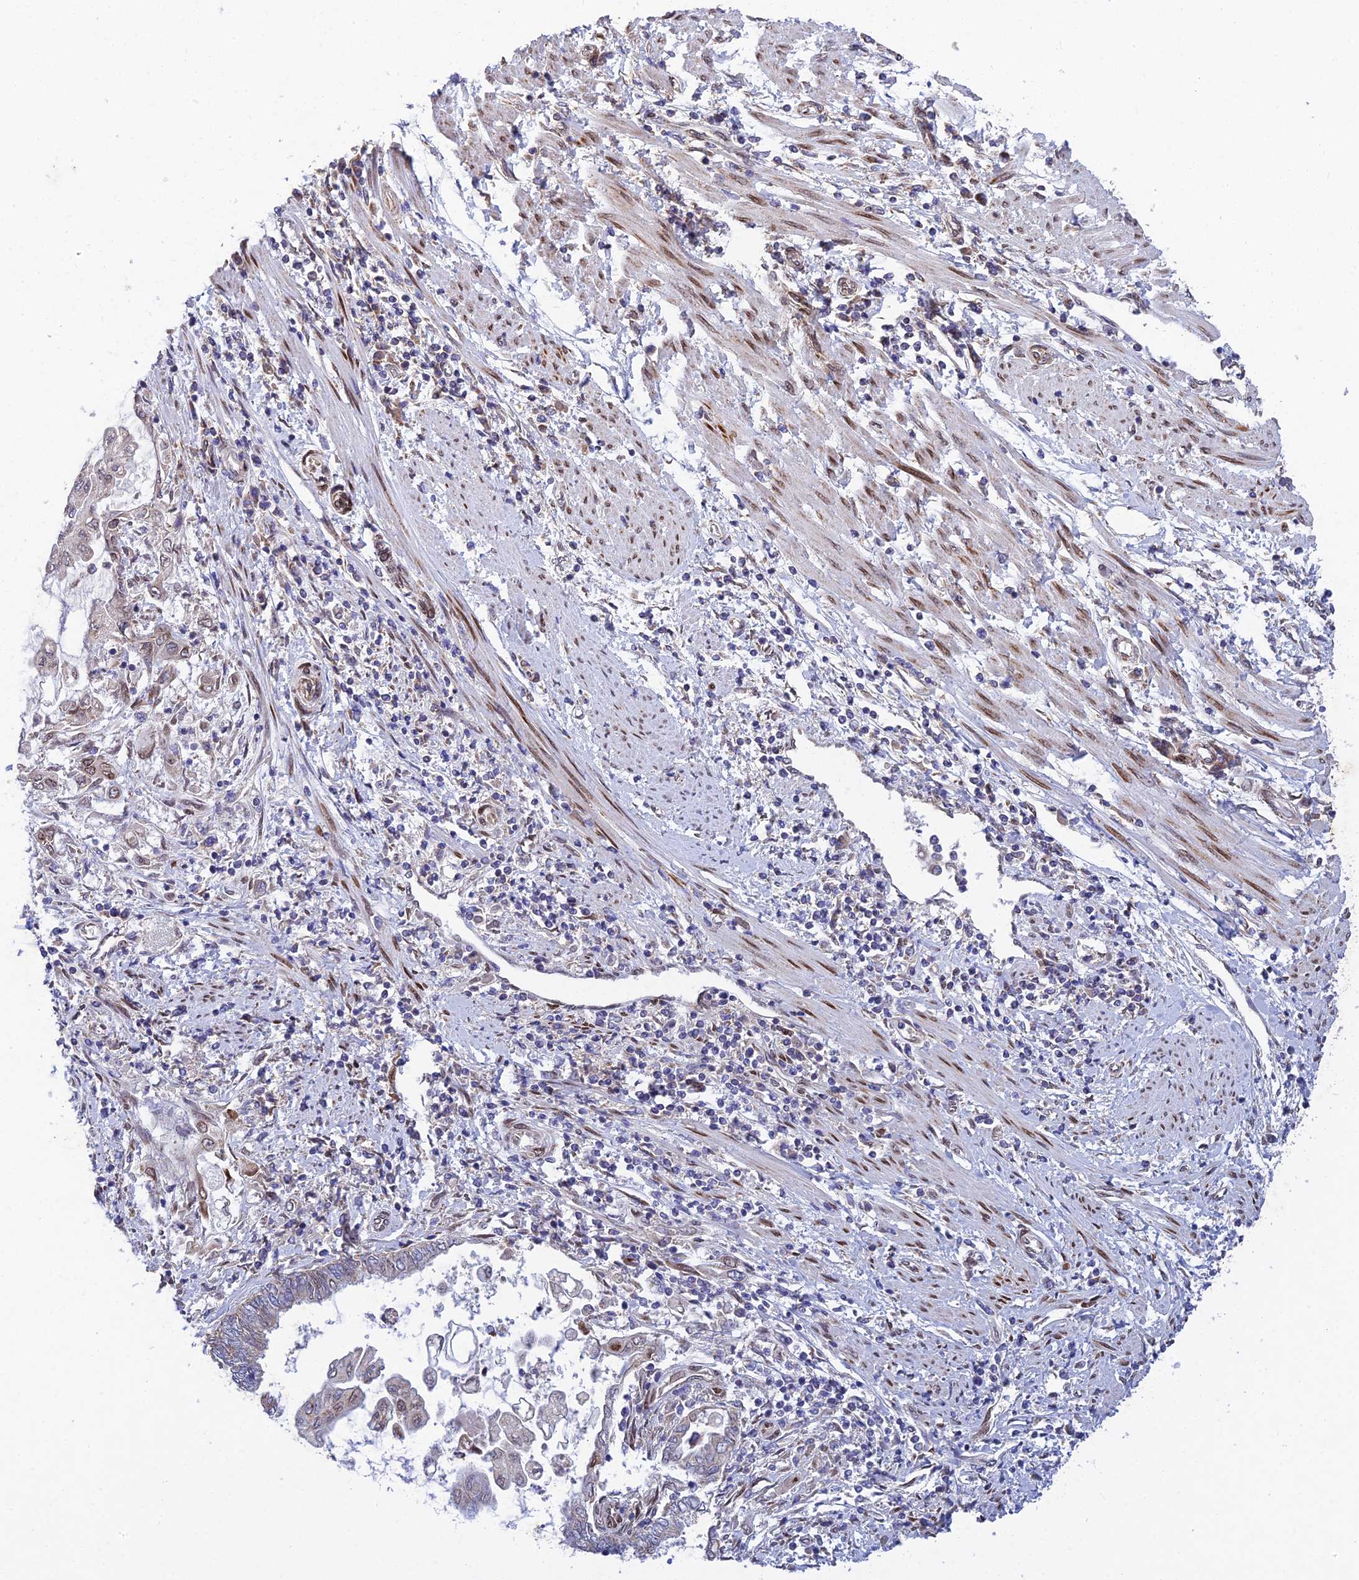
{"staining": {"intensity": "weak", "quantity": "<25%", "location": "cytoplasmic/membranous"}, "tissue": "endometrial cancer", "cell_type": "Tumor cells", "image_type": "cancer", "snomed": [{"axis": "morphology", "description": "Adenocarcinoma, NOS"}, {"axis": "topography", "description": "Uterus"}, {"axis": "topography", "description": "Endometrium"}], "caption": "DAB immunohistochemical staining of endometrial cancer reveals no significant positivity in tumor cells. The staining is performed using DAB brown chromogen with nuclei counter-stained in using hematoxylin.", "gene": "MGAT2", "patient": {"sex": "female", "age": 70}}